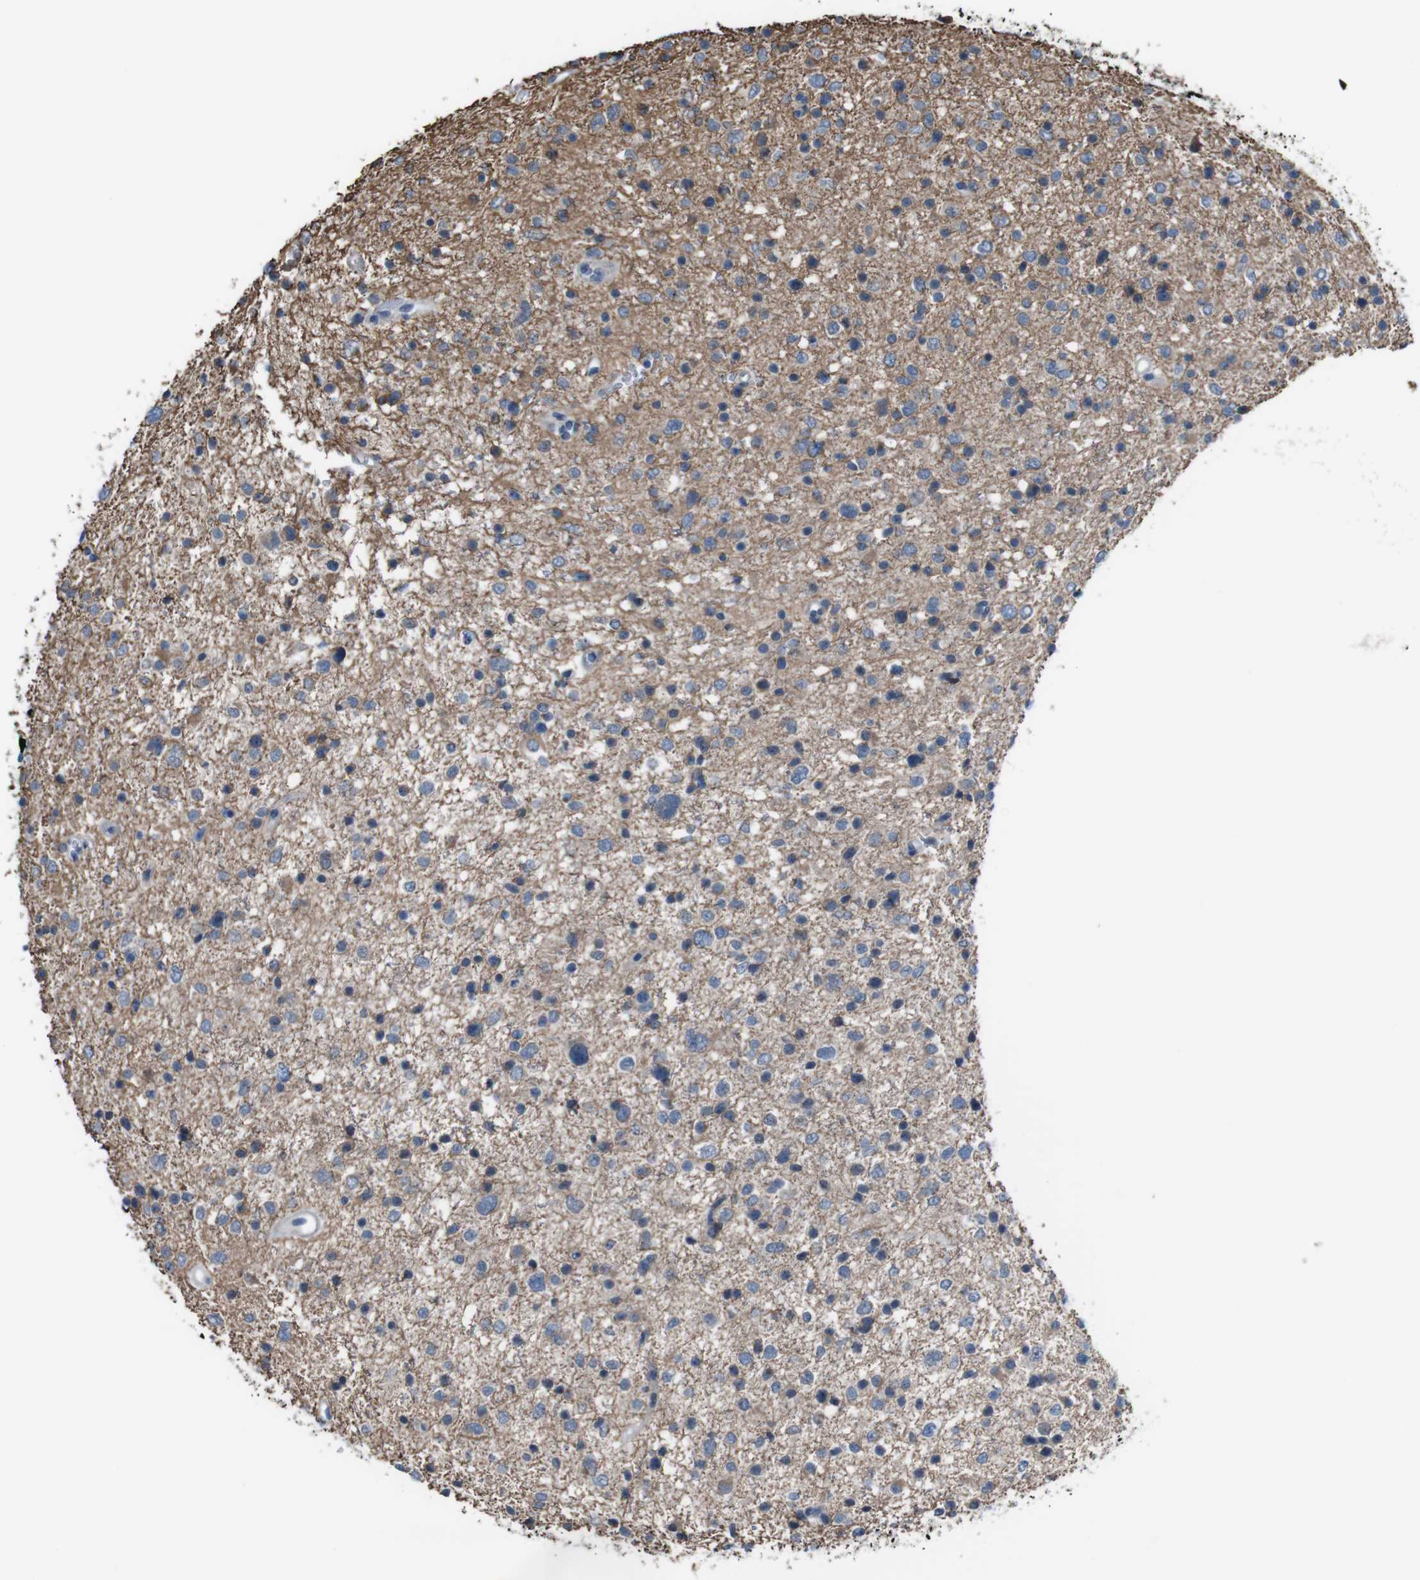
{"staining": {"intensity": "negative", "quantity": "none", "location": "none"}, "tissue": "glioma", "cell_type": "Tumor cells", "image_type": "cancer", "snomed": [{"axis": "morphology", "description": "Glioma, malignant, Low grade"}, {"axis": "topography", "description": "Brain"}], "caption": "This photomicrograph is of malignant low-grade glioma stained with IHC to label a protein in brown with the nuclei are counter-stained blue. There is no staining in tumor cells.", "gene": "CDH22", "patient": {"sex": "female", "age": 37}}